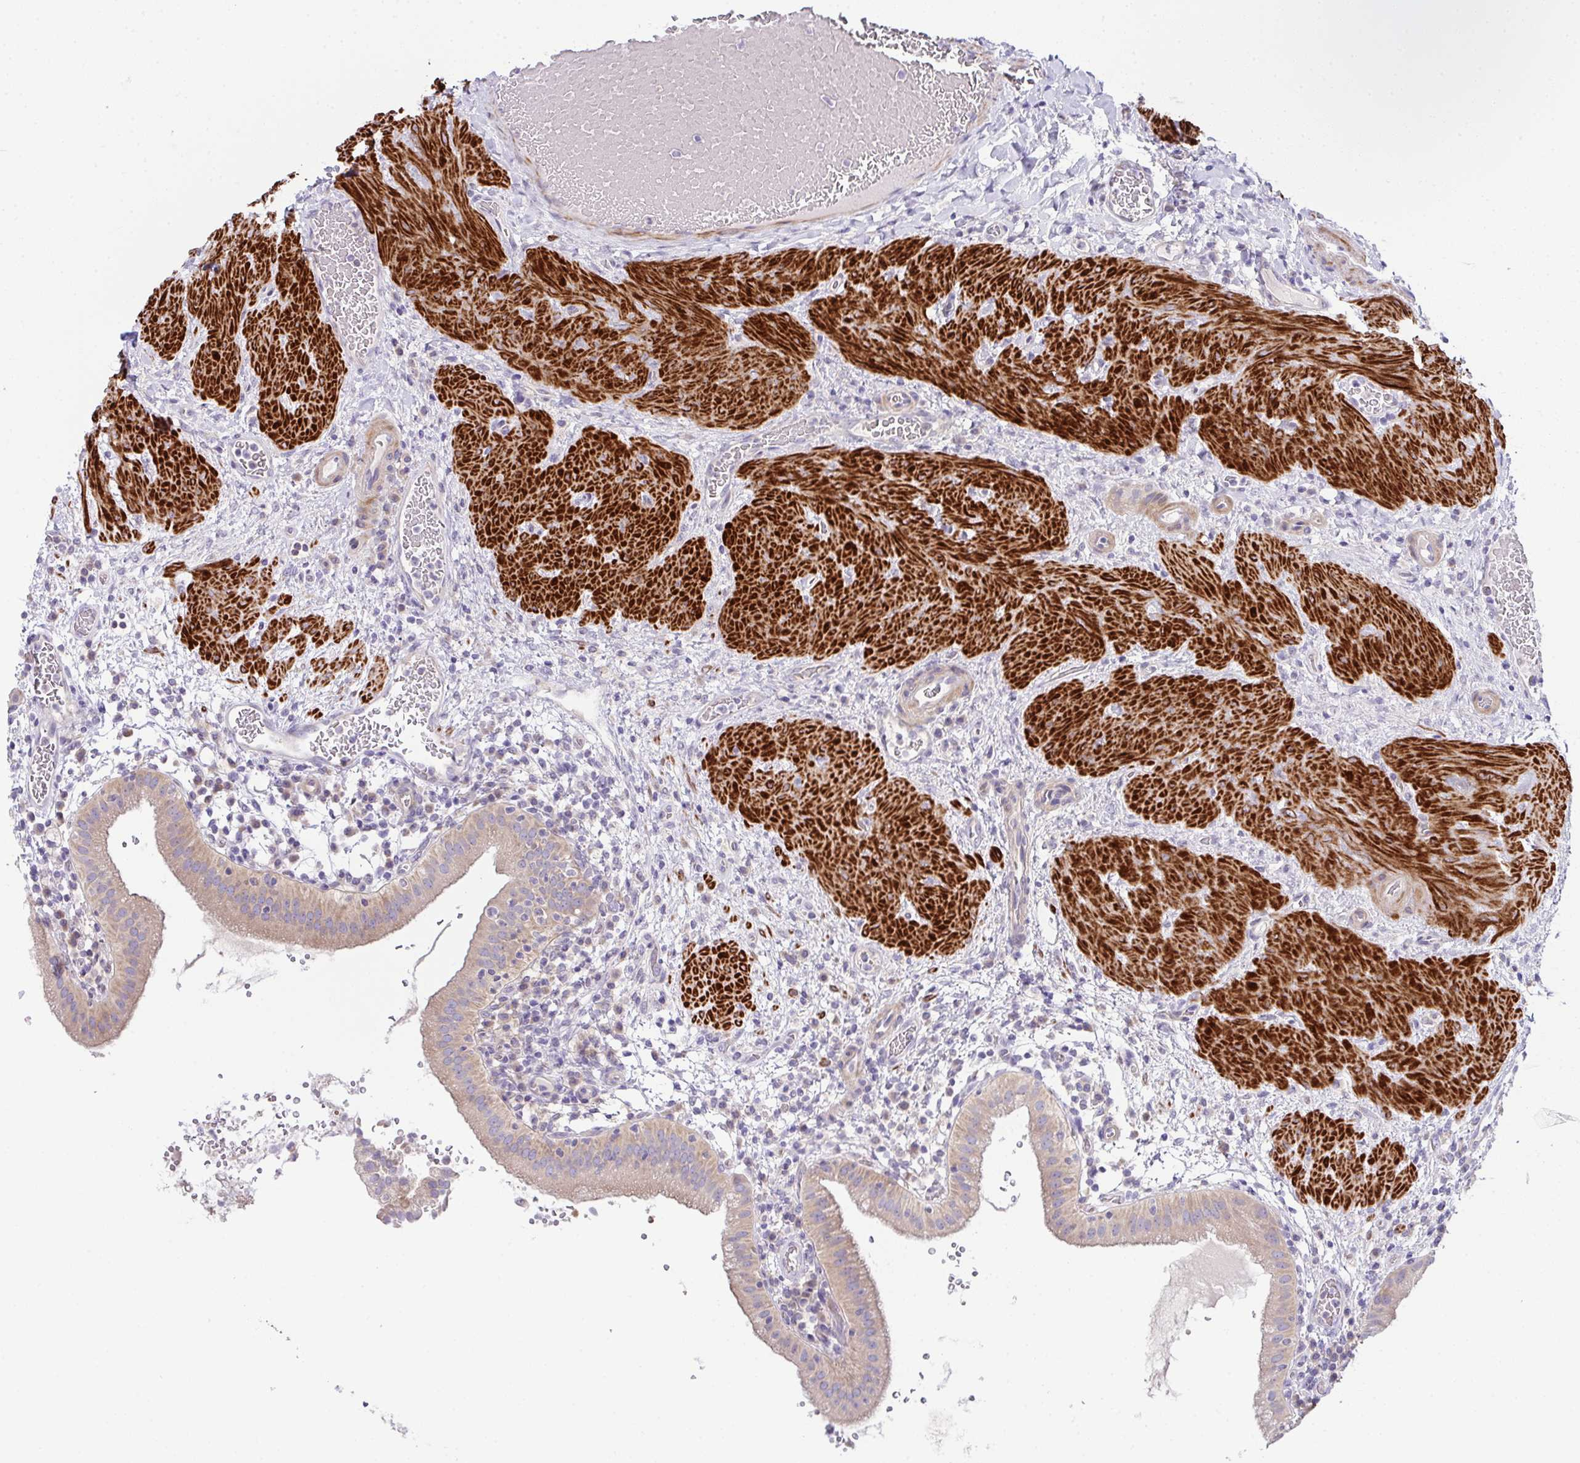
{"staining": {"intensity": "weak", "quantity": "25%-75%", "location": "cytoplasmic/membranous"}, "tissue": "gallbladder", "cell_type": "Glandular cells", "image_type": "normal", "snomed": [{"axis": "morphology", "description": "Normal tissue, NOS"}, {"axis": "topography", "description": "Gallbladder"}], "caption": "A low amount of weak cytoplasmic/membranous expression is present in about 25%-75% of glandular cells in benign gallbladder. (brown staining indicates protein expression, while blue staining denotes nuclei).", "gene": "CFAP97D1", "patient": {"sex": "male", "age": 26}}